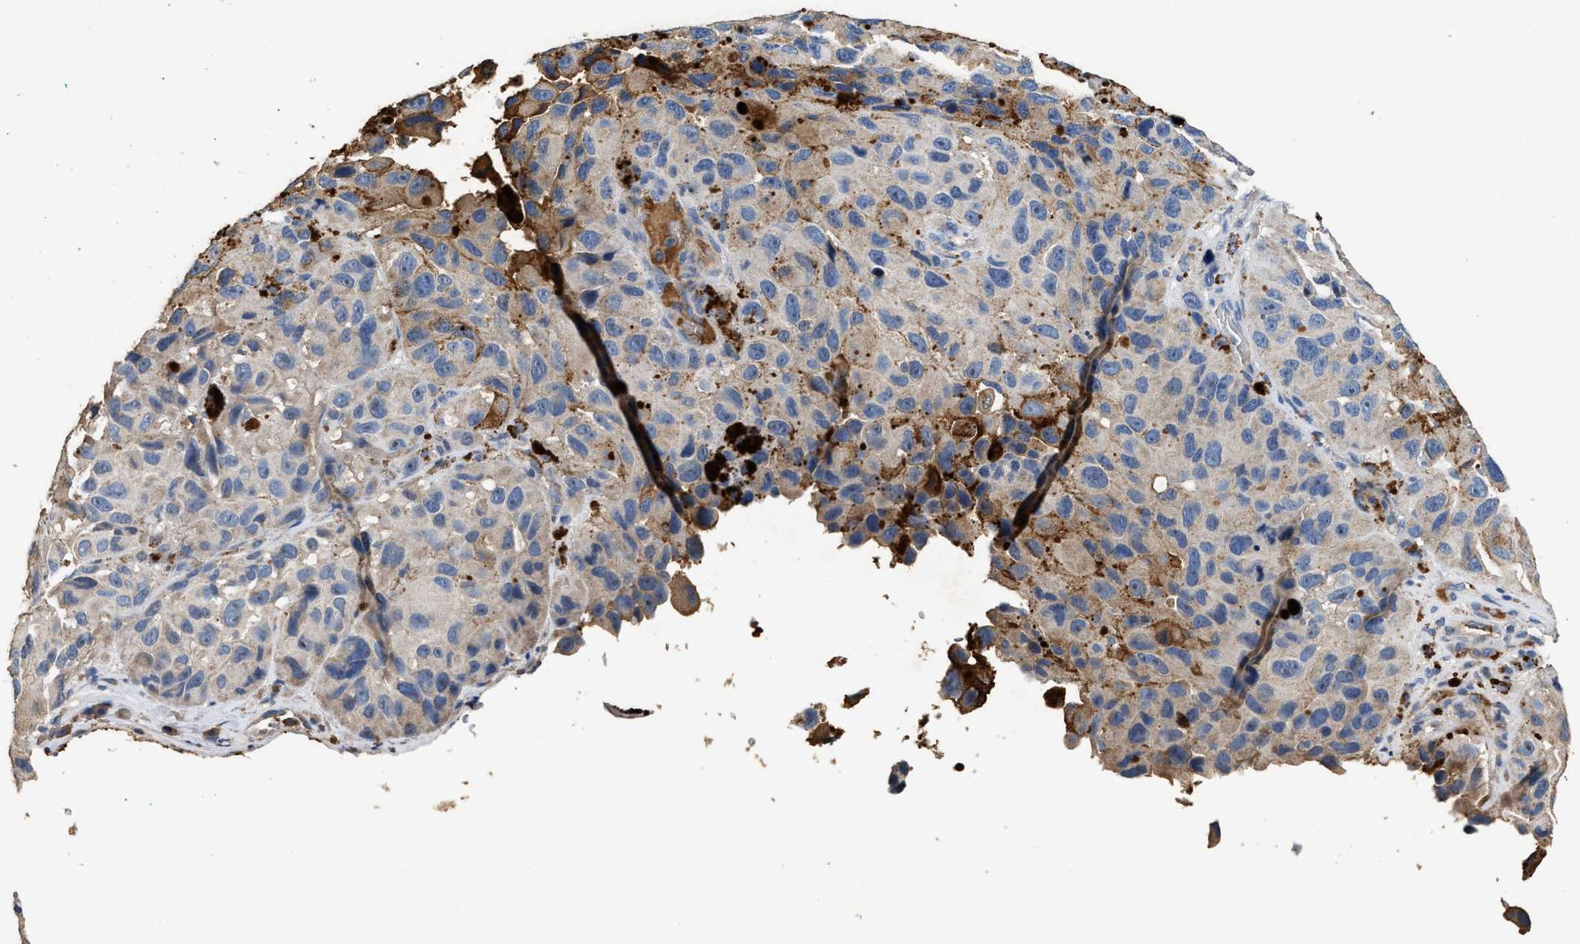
{"staining": {"intensity": "negative", "quantity": "none", "location": "none"}, "tissue": "melanoma", "cell_type": "Tumor cells", "image_type": "cancer", "snomed": [{"axis": "morphology", "description": "Malignant melanoma, NOS"}, {"axis": "topography", "description": "Skin"}], "caption": "Malignant melanoma was stained to show a protein in brown. There is no significant expression in tumor cells. The staining was performed using DAB to visualize the protein expression in brown, while the nuclei were stained in blue with hematoxylin (Magnification: 20x).", "gene": "C3", "patient": {"sex": "female", "age": 73}}